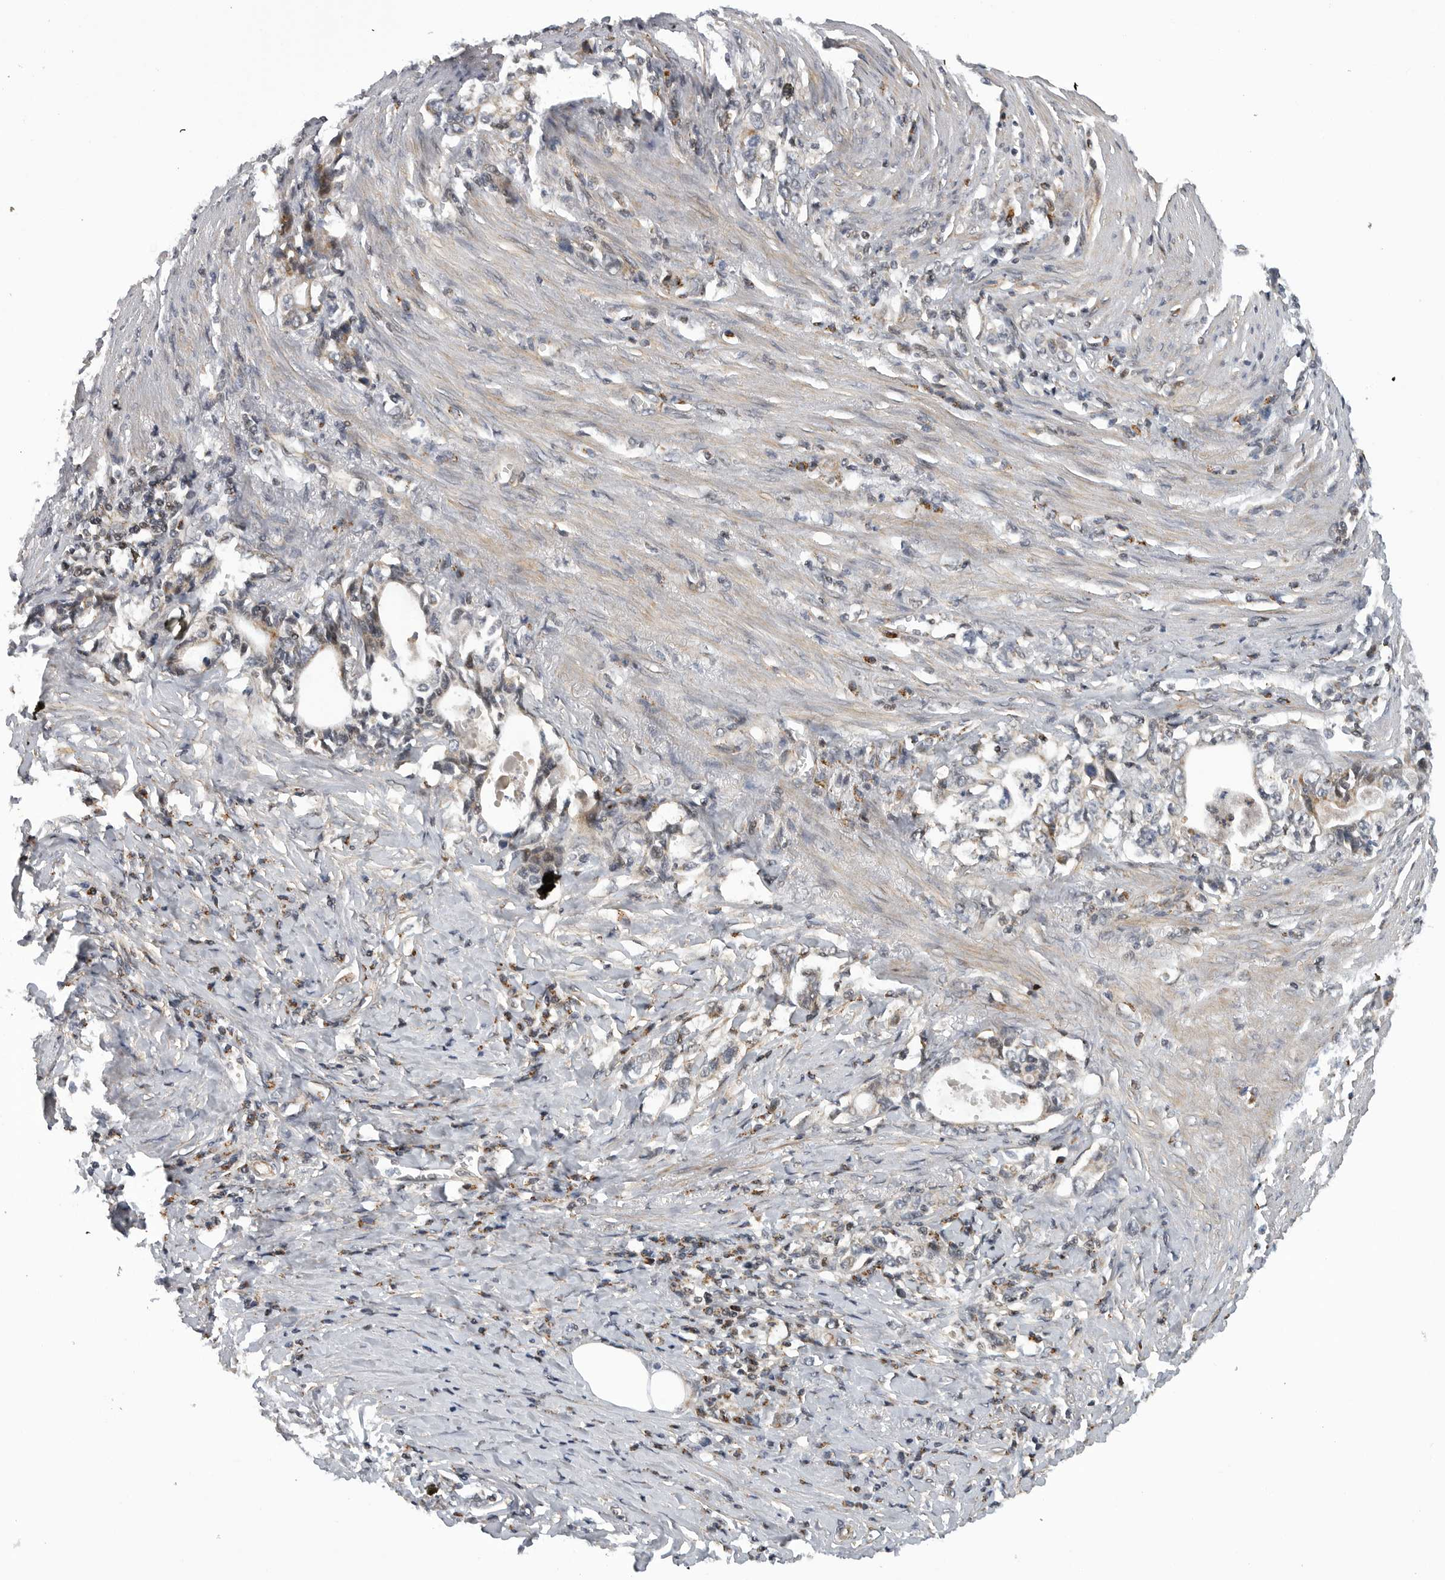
{"staining": {"intensity": "weak", "quantity": "25%-75%", "location": "cytoplasmic/membranous"}, "tissue": "stomach cancer", "cell_type": "Tumor cells", "image_type": "cancer", "snomed": [{"axis": "morphology", "description": "Adenocarcinoma, NOS"}, {"axis": "topography", "description": "Stomach, lower"}], "caption": "Approximately 25%-75% of tumor cells in human stomach adenocarcinoma reveal weak cytoplasmic/membranous protein expression as visualized by brown immunohistochemical staining.", "gene": "TMPRSS11F", "patient": {"sex": "female", "age": 72}}